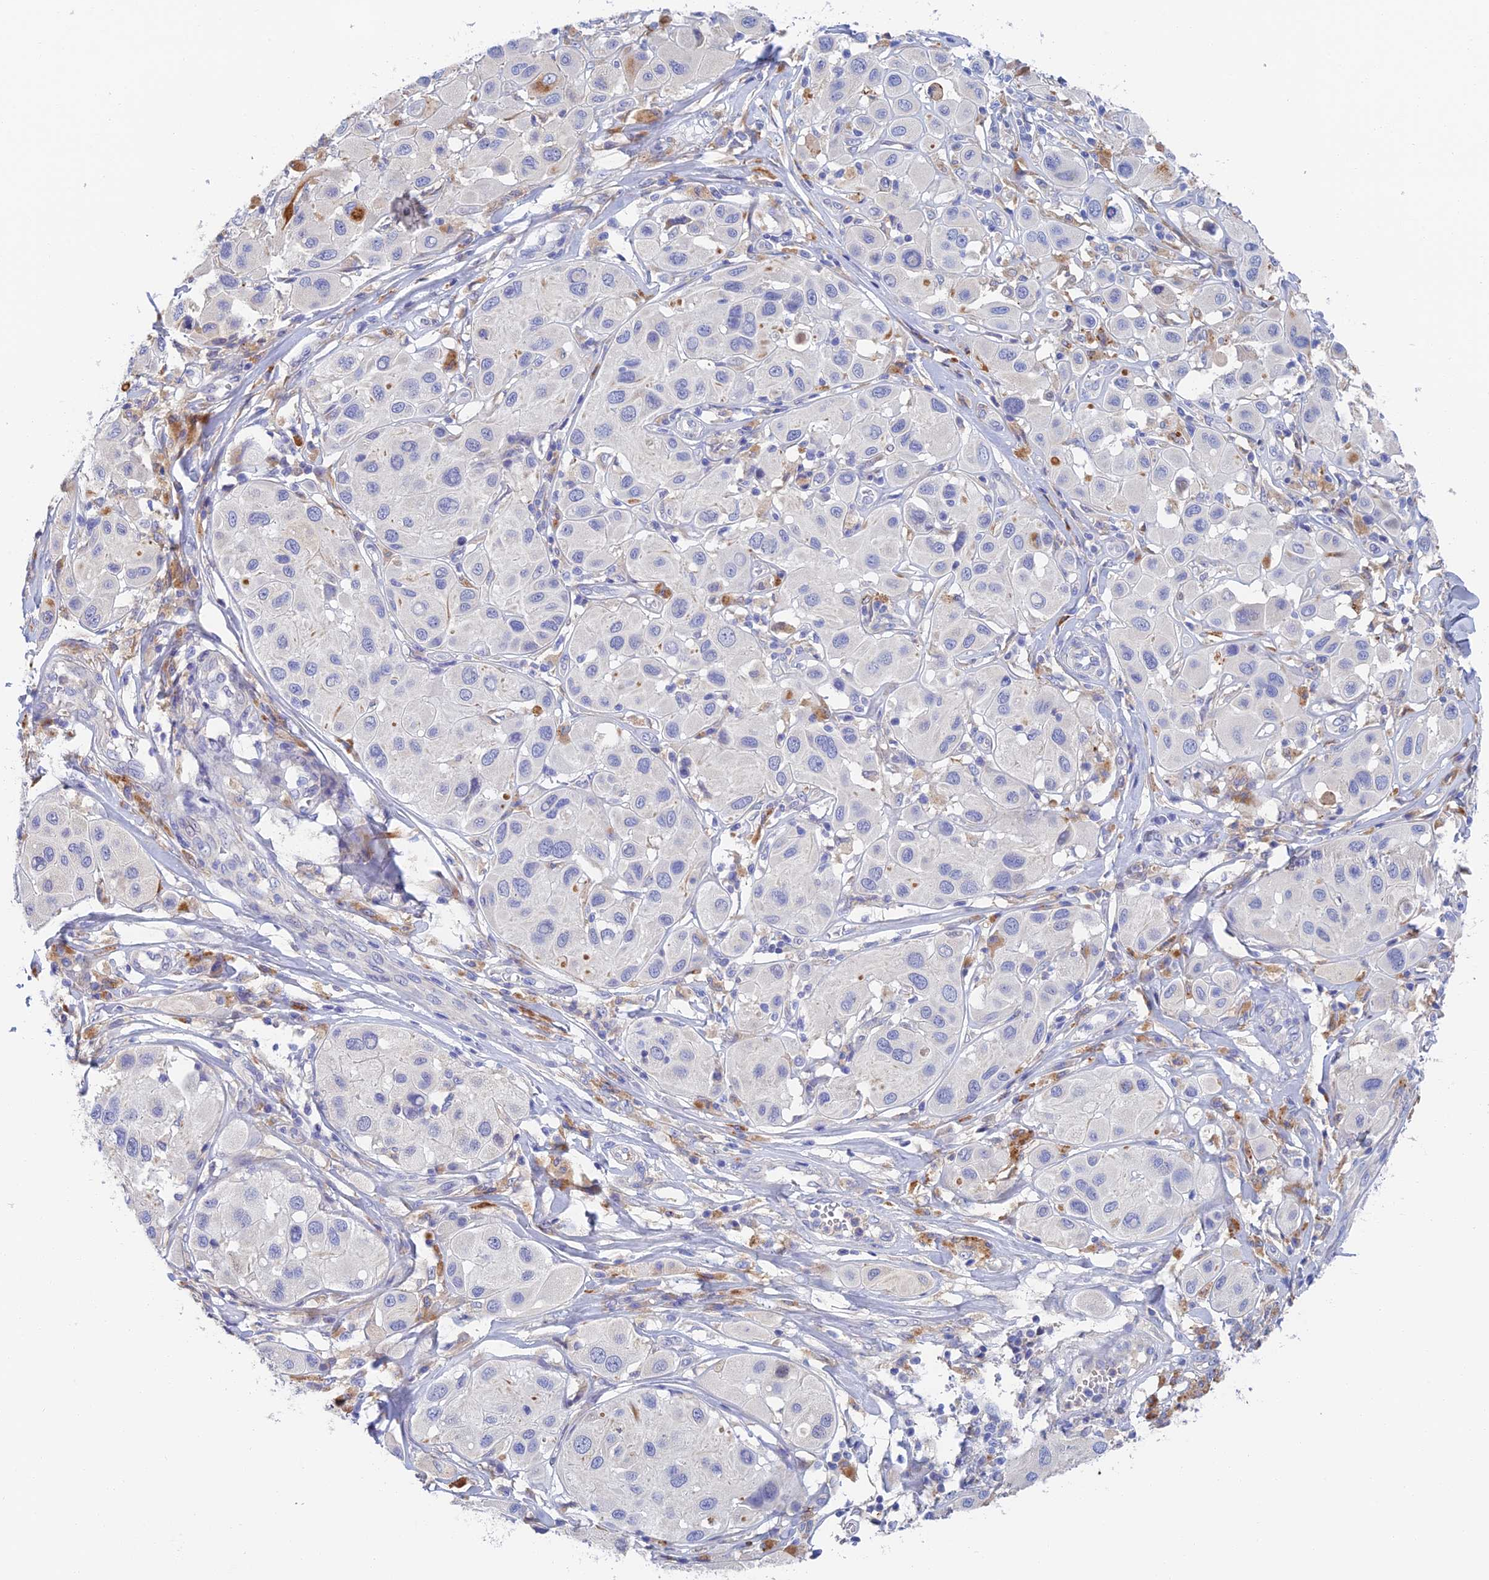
{"staining": {"intensity": "negative", "quantity": "none", "location": "none"}, "tissue": "melanoma", "cell_type": "Tumor cells", "image_type": "cancer", "snomed": [{"axis": "morphology", "description": "Malignant melanoma, Metastatic site"}, {"axis": "topography", "description": "Skin"}], "caption": "An IHC histopathology image of melanoma is shown. There is no staining in tumor cells of melanoma.", "gene": "RPGRIP1L", "patient": {"sex": "male", "age": 41}}